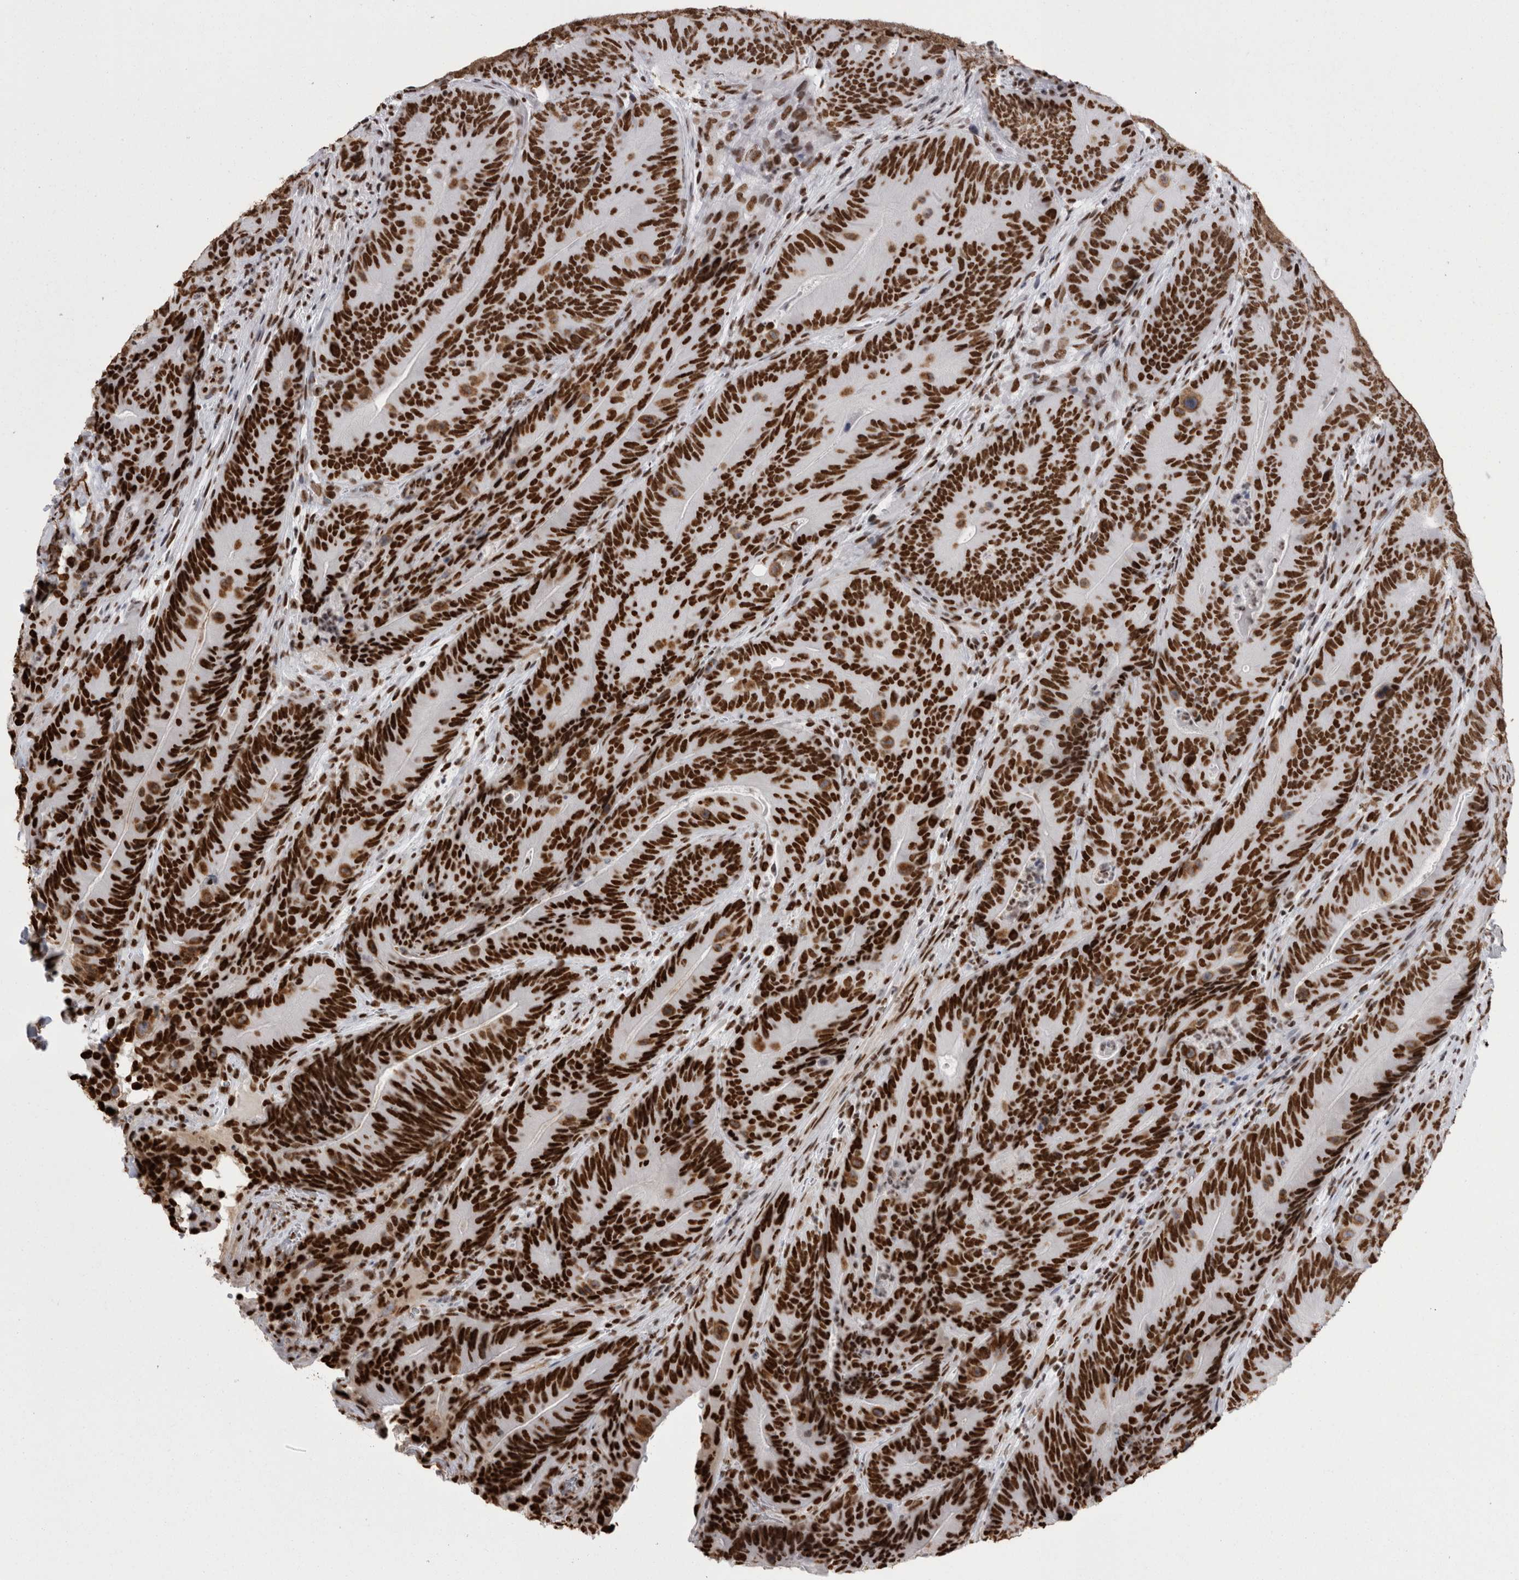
{"staining": {"intensity": "strong", "quantity": ">75%", "location": "nuclear"}, "tissue": "colorectal cancer", "cell_type": "Tumor cells", "image_type": "cancer", "snomed": [{"axis": "morphology", "description": "Normal tissue, NOS"}, {"axis": "topography", "description": "Colon"}], "caption": "Immunohistochemical staining of human colorectal cancer exhibits strong nuclear protein staining in approximately >75% of tumor cells.", "gene": "HNRNPM", "patient": {"sex": "female", "age": 82}}